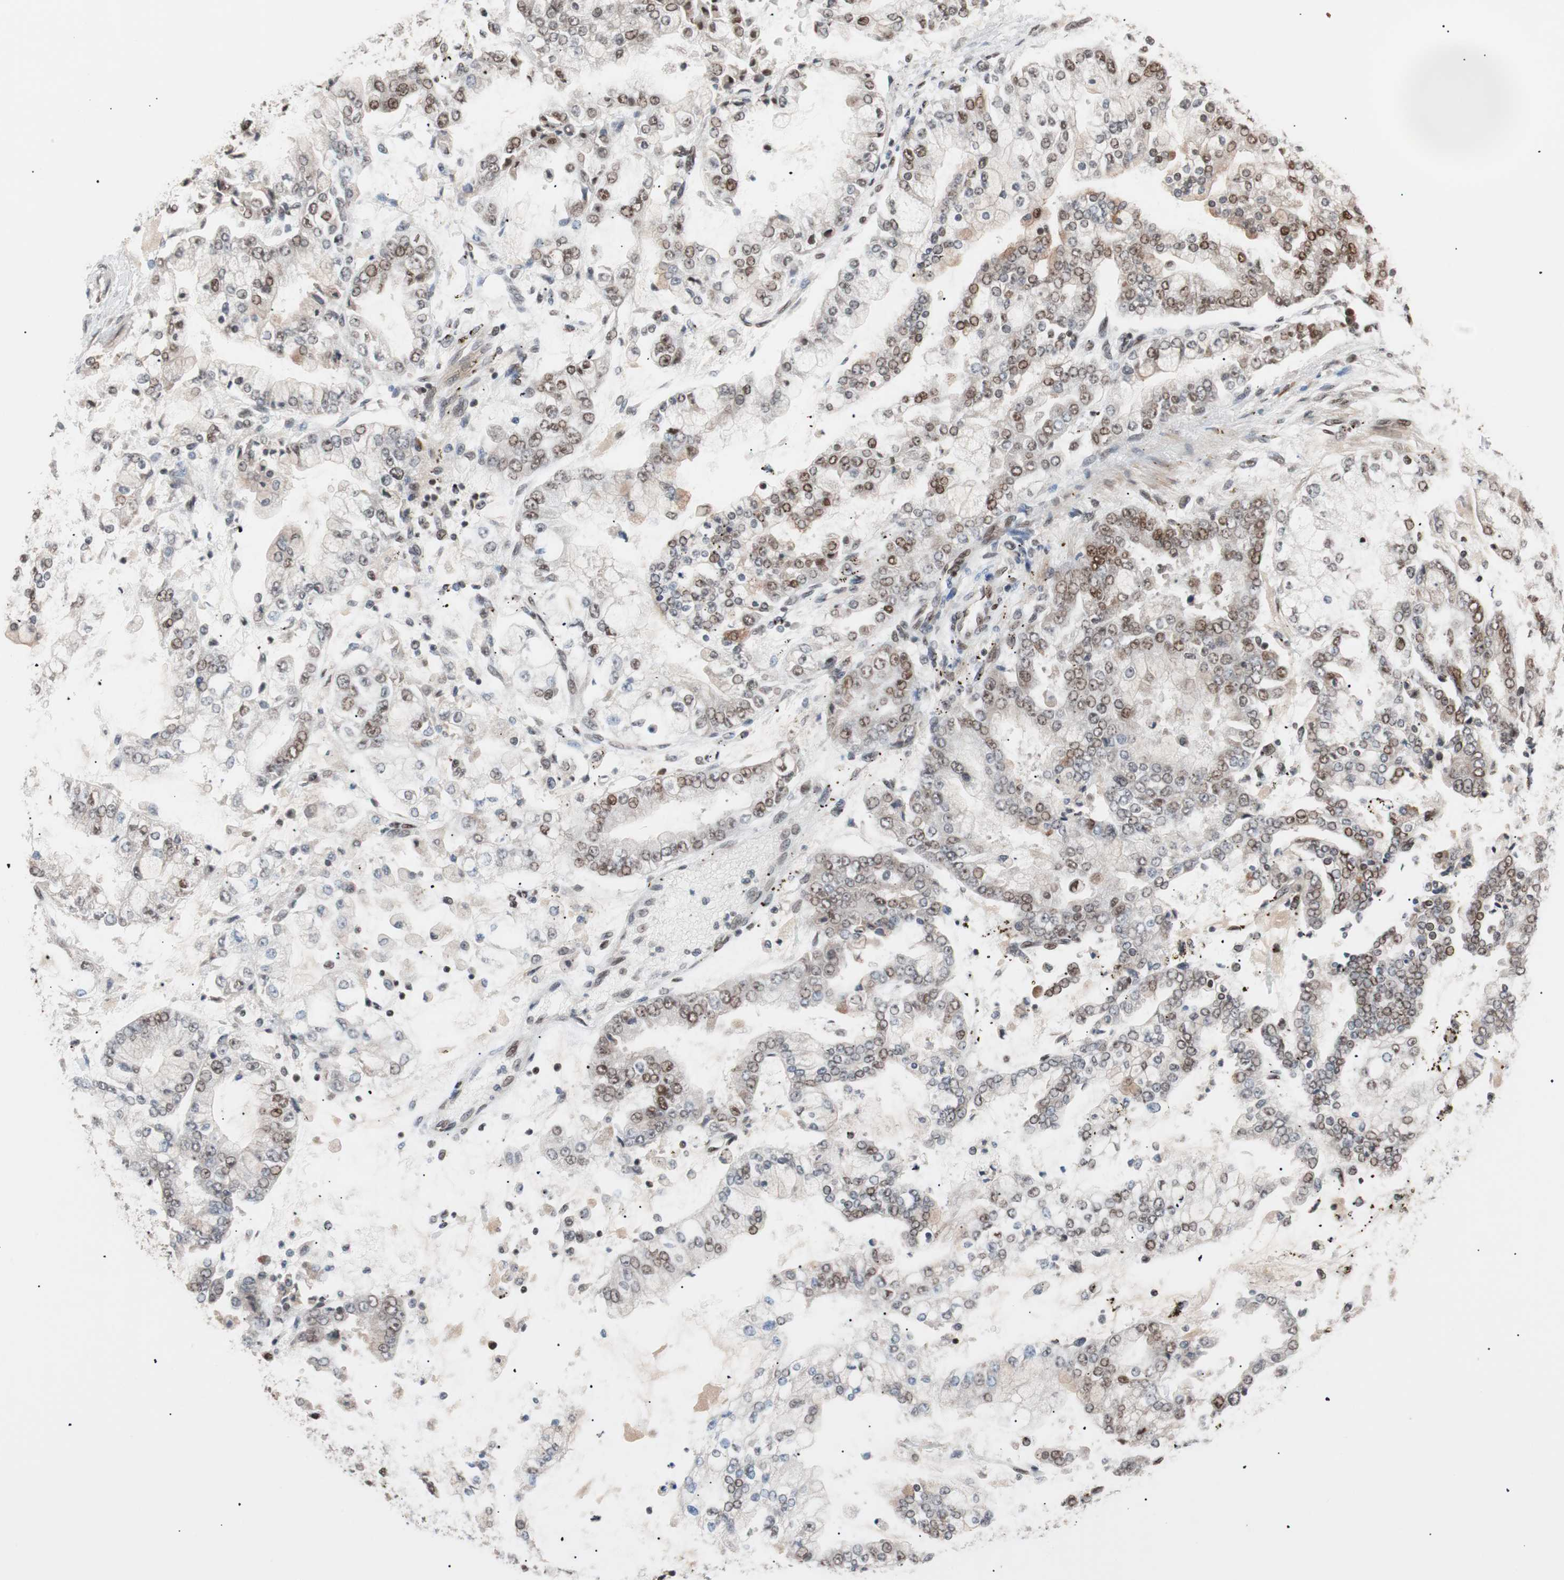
{"staining": {"intensity": "moderate", "quantity": ">75%", "location": "nuclear"}, "tissue": "stomach cancer", "cell_type": "Tumor cells", "image_type": "cancer", "snomed": [{"axis": "morphology", "description": "Adenocarcinoma, NOS"}, {"axis": "topography", "description": "Stomach"}], "caption": "Stomach adenocarcinoma stained with a brown dye reveals moderate nuclear positive expression in approximately >75% of tumor cells.", "gene": "CHAMP1", "patient": {"sex": "male", "age": 76}}